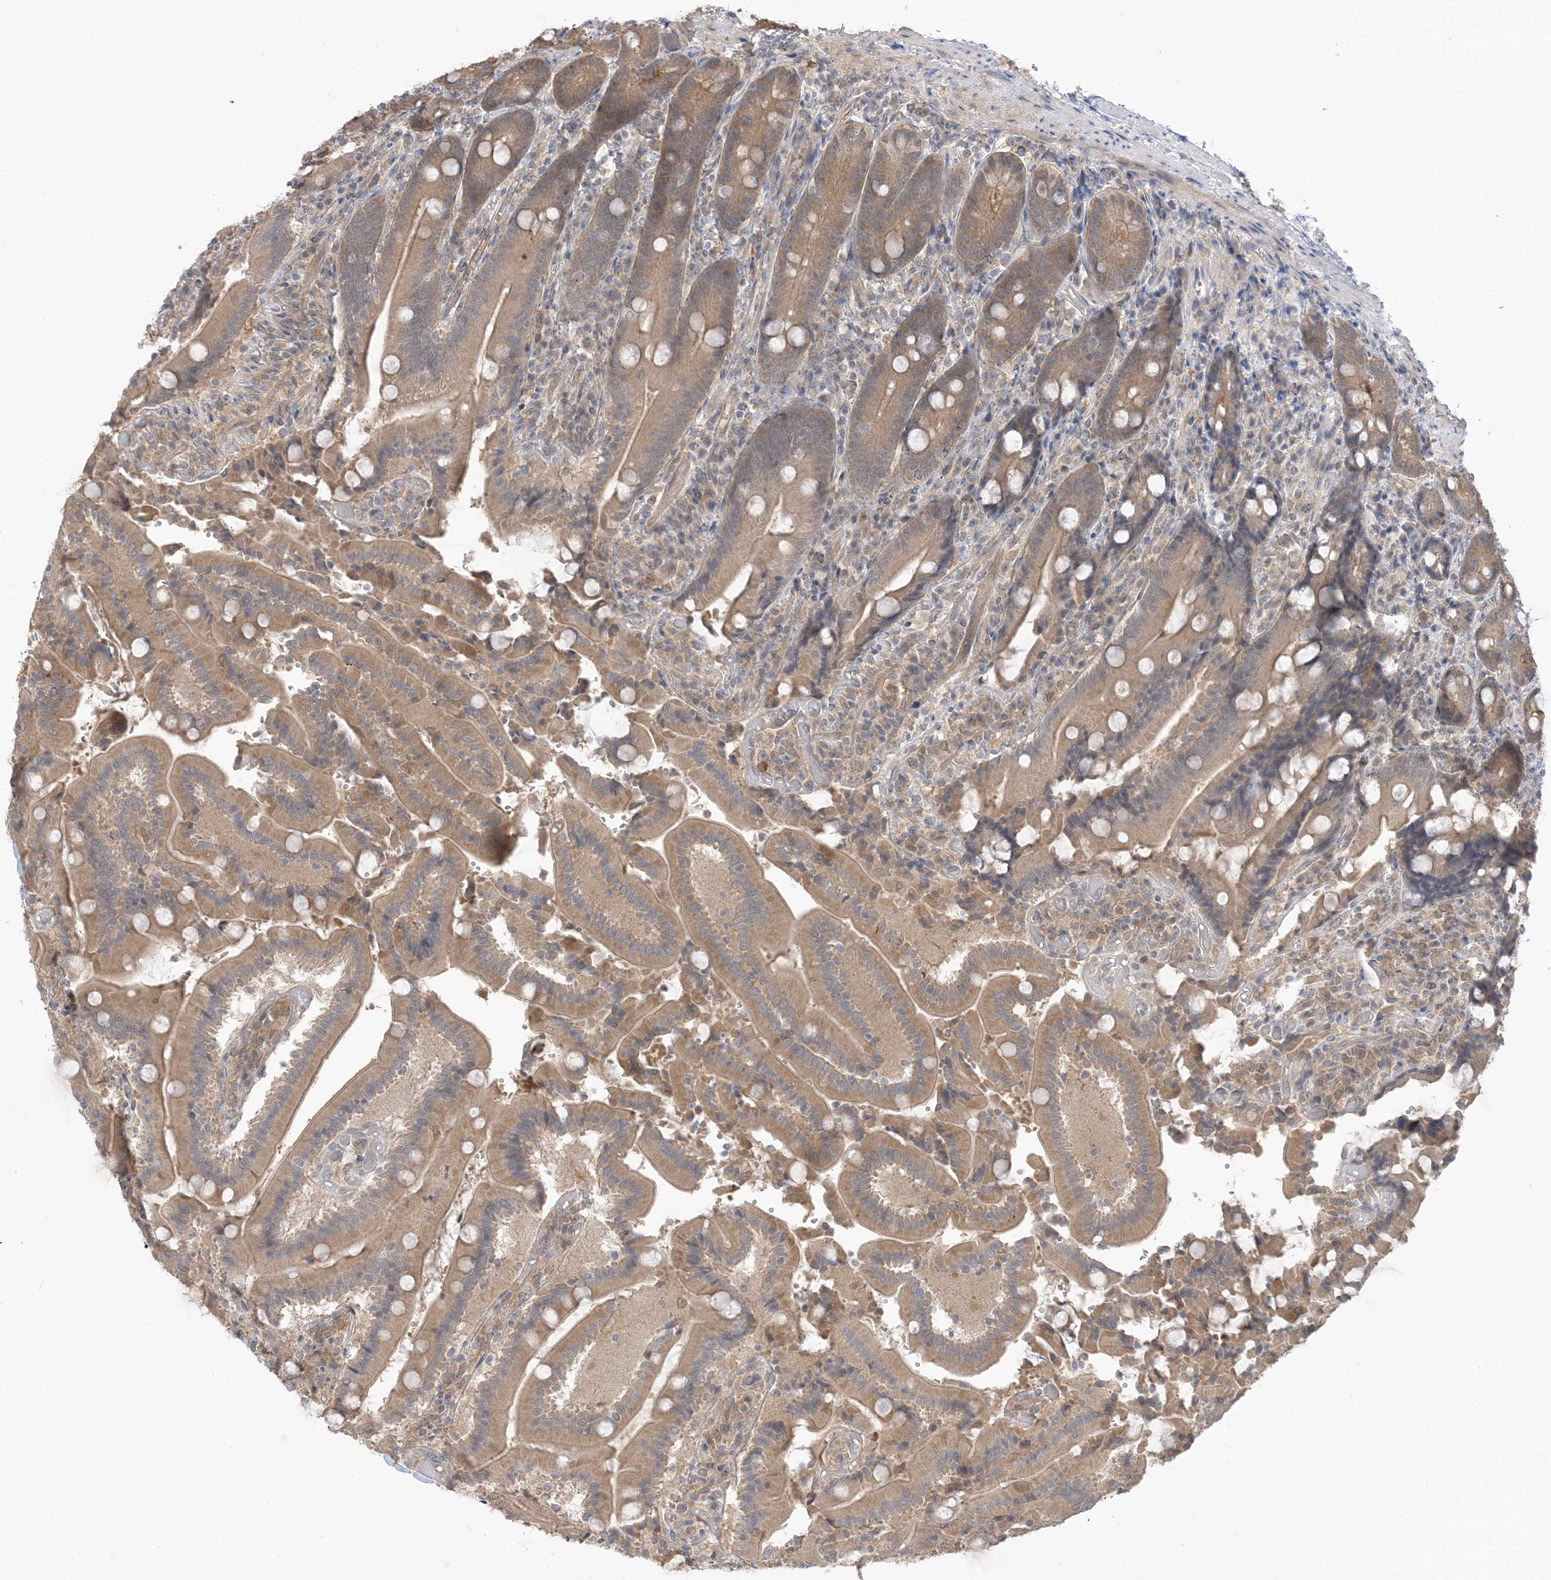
{"staining": {"intensity": "moderate", "quantity": ">75%", "location": "cytoplasmic/membranous"}, "tissue": "duodenum", "cell_type": "Glandular cells", "image_type": "normal", "snomed": [{"axis": "morphology", "description": "Normal tissue, NOS"}, {"axis": "topography", "description": "Duodenum"}], "caption": "Normal duodenum exhibits moderate cytoplasmic/membranous positivity in approximately >75% of glandular cells, visualized by immunohistochemistry.", "gene": "WDR26", "patient": {"sex": "female", "age": 62}}